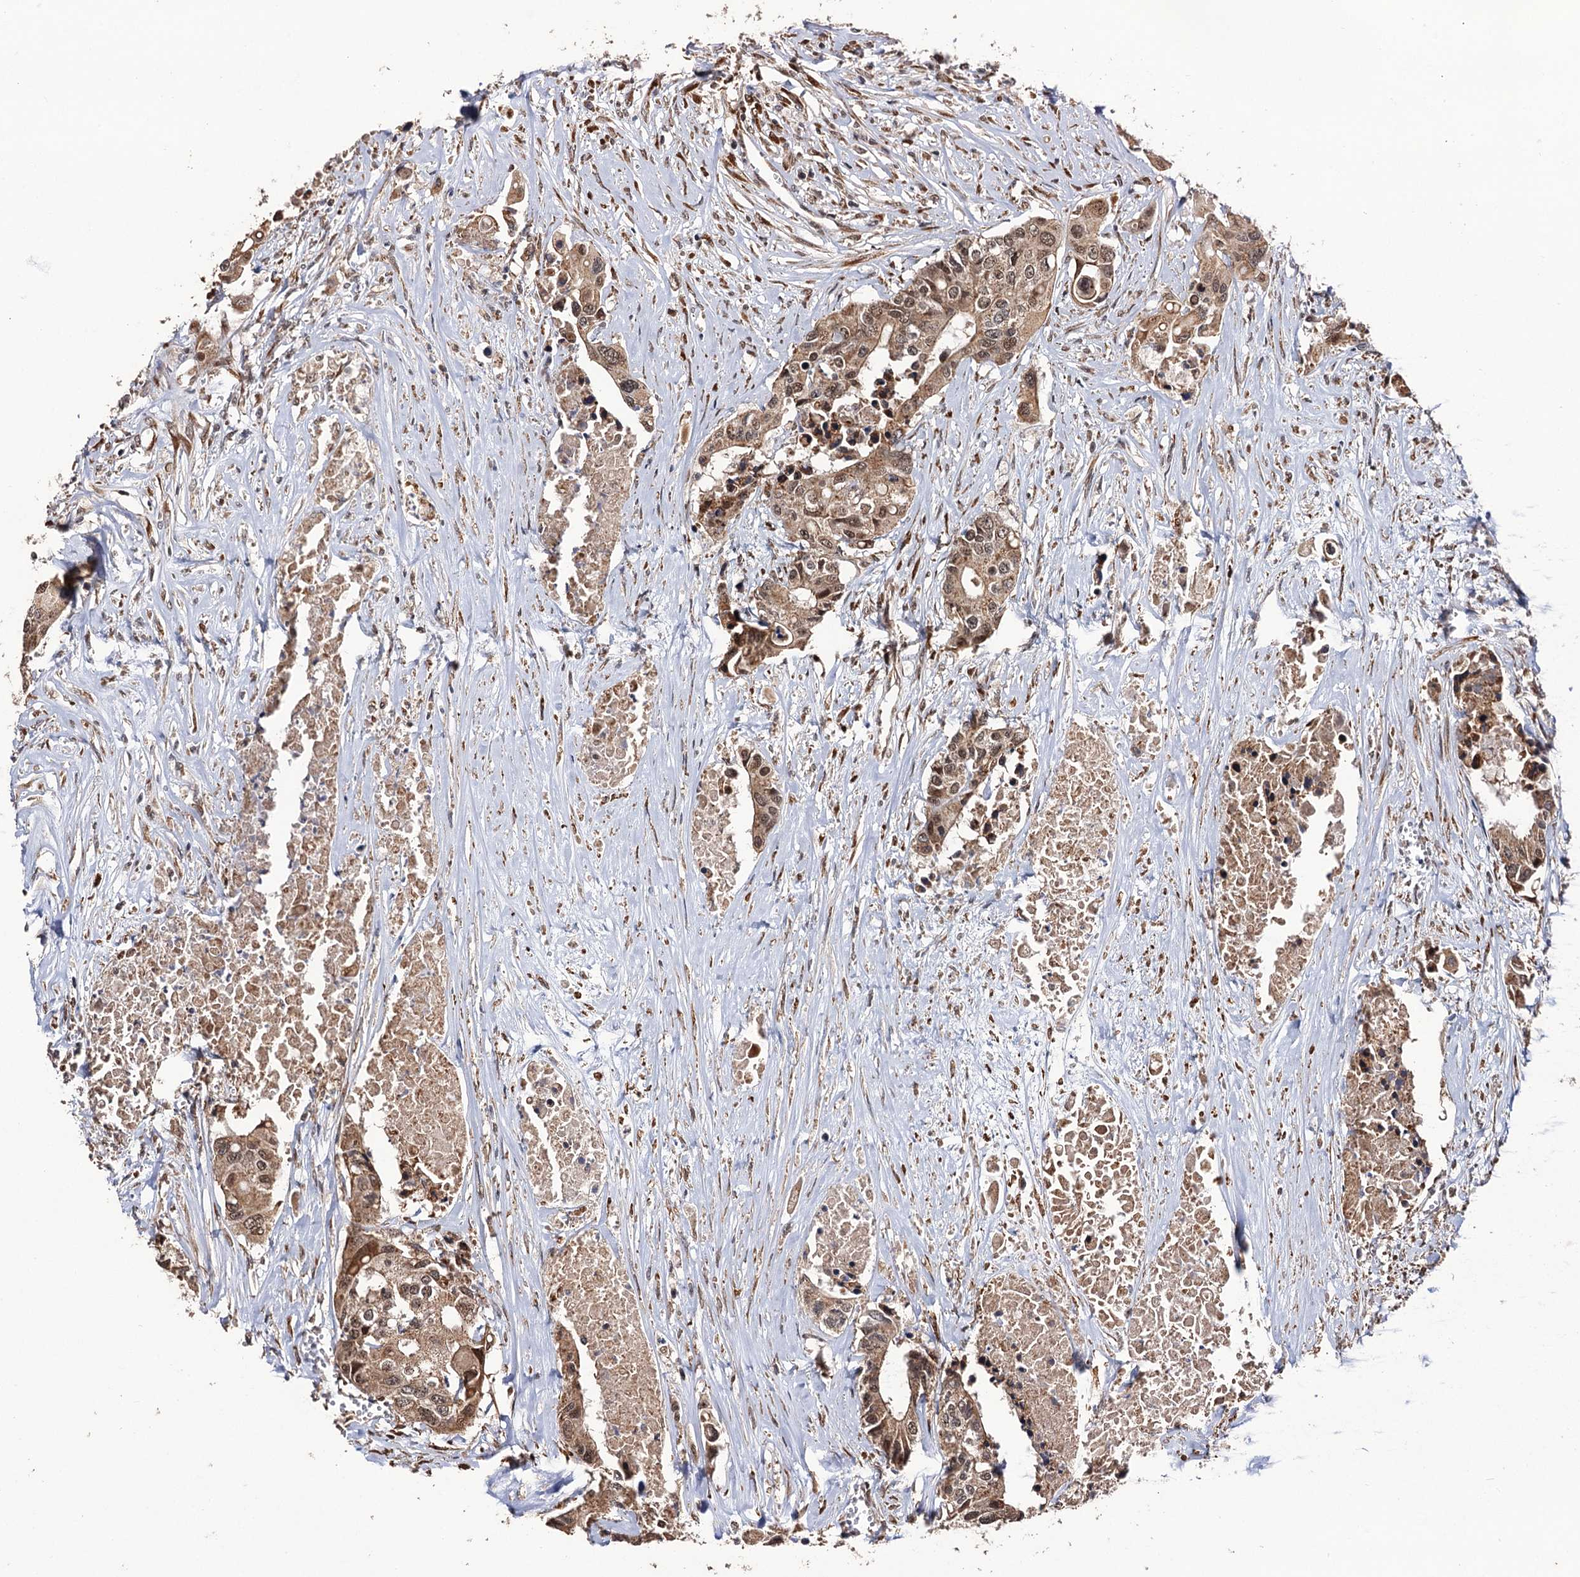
{"staining": {"intensity": "moderate", "quantity": ">75%", "location": "cytoplasmic/membranous,nuclear"}, "tissue": "colorectal cancer", "cell_type": "Tumor cells", "image_type": "cancer", "snomed": [{"axis": "morphology", "description": "Adenocarcinoma, NOS"}, {"axis": "topography", "description": "Colon"}], "caption": "Protein expression analysis of colorectal cancer demonstrates moderate cytoplasmic/membranous and nuclear positivity in about >75% of tumor cells.", "gene": "LRRC63", "patient": {"sex": "male", "age": 77}}